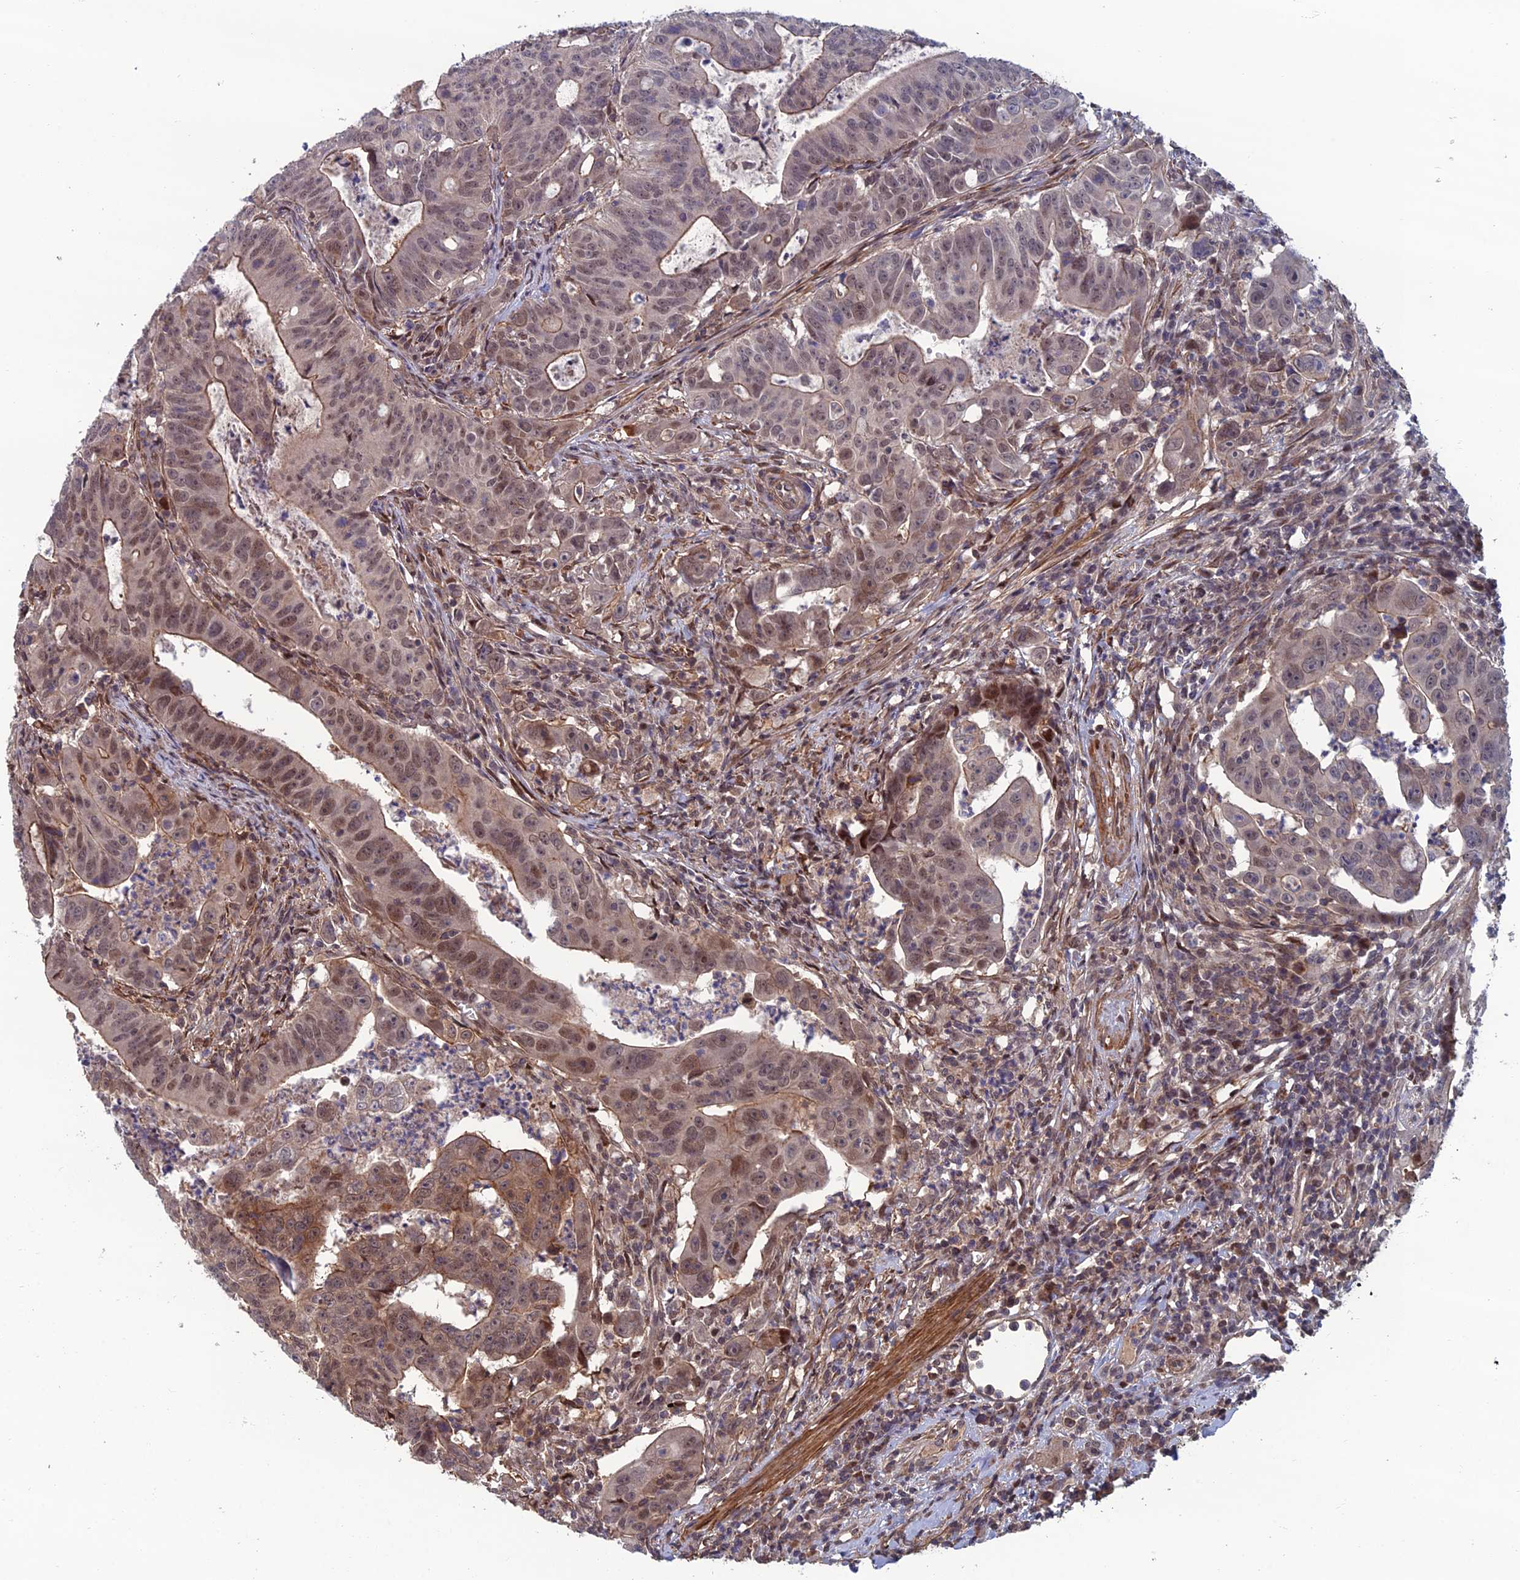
{"staining": {"intensity": "moderate", "quantity": ">75%", "location": "cytoplasmic/membranous,nuclear"}, "tissue": "colorectal cancer", "cell_type": "Tumor cells", "image_type": "cancer", "snomed": [{"axis": "morphology", "description": "Adenocarcinoma, NOS"}, {"axis": "topography", "description": "Rectum"}], "caption": "Protein staining displays moderate cytoplasmic/membranous and nuclear expression in approximately >75% of tumor cells in adenocarcinoma (colorectal).", "gene": "CCDC183", "patient": {"sex": "male", "age": 69}}